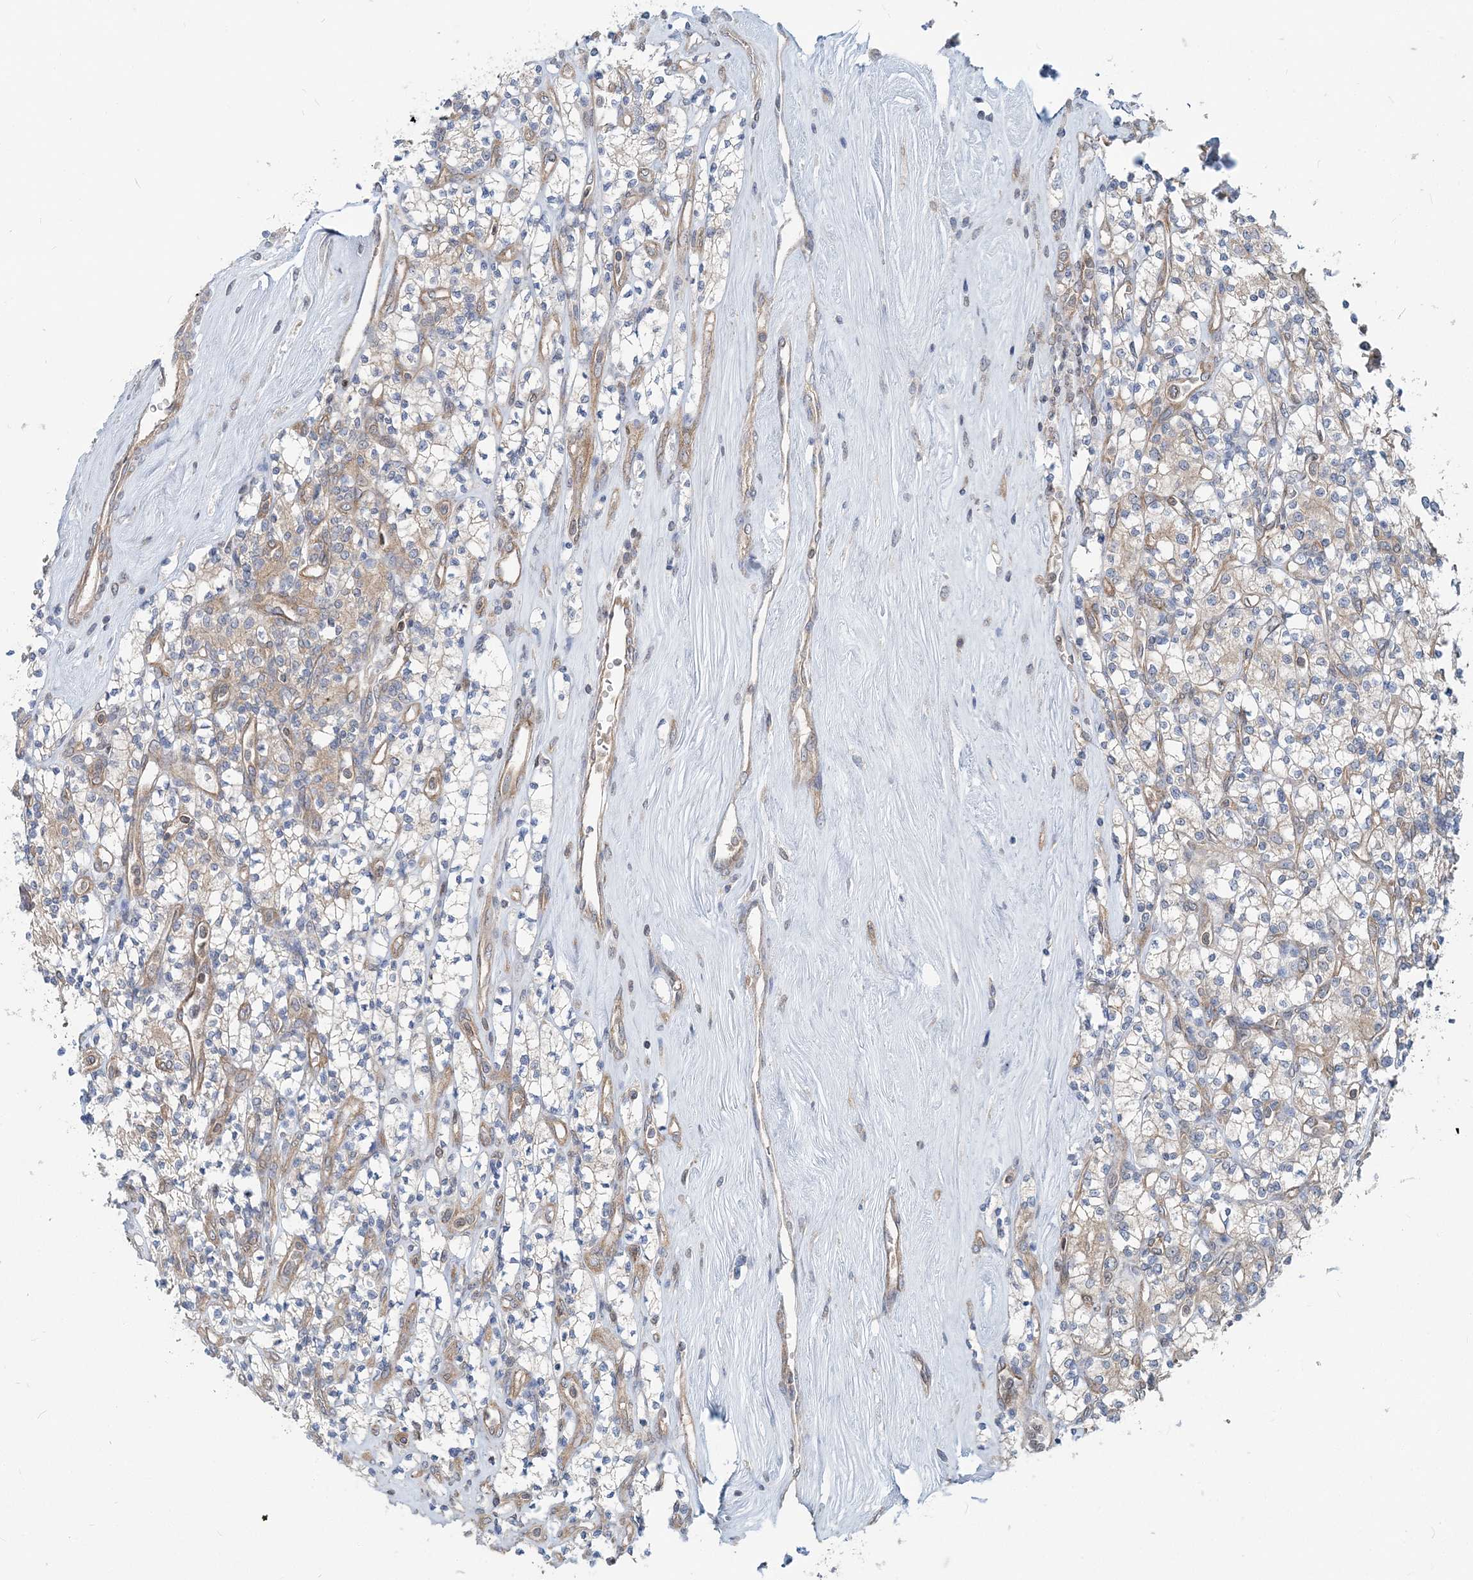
{"staining": {"intensity": "weak", "quantity": "<25%", "location": "cytoplasmic/membranous"}, "tissue": "renal cancer", "cell_type": "Tumor cells", "image_type": "cancer", "snomed": [{"axis": "morphology", "description": "Adenocarcinoma, NOS"}, {"axis": "topography", "description": "Kidney"}], "caption": "Renal cancer was stained to show a protein in brown. There is no significant expression in tumor cells. (DAB (3,3'-diaminobenzidine) IHC with hematoxylin counter stain).", "gene": "MOB4", "patient": {"sex": "male", "age": 77}}